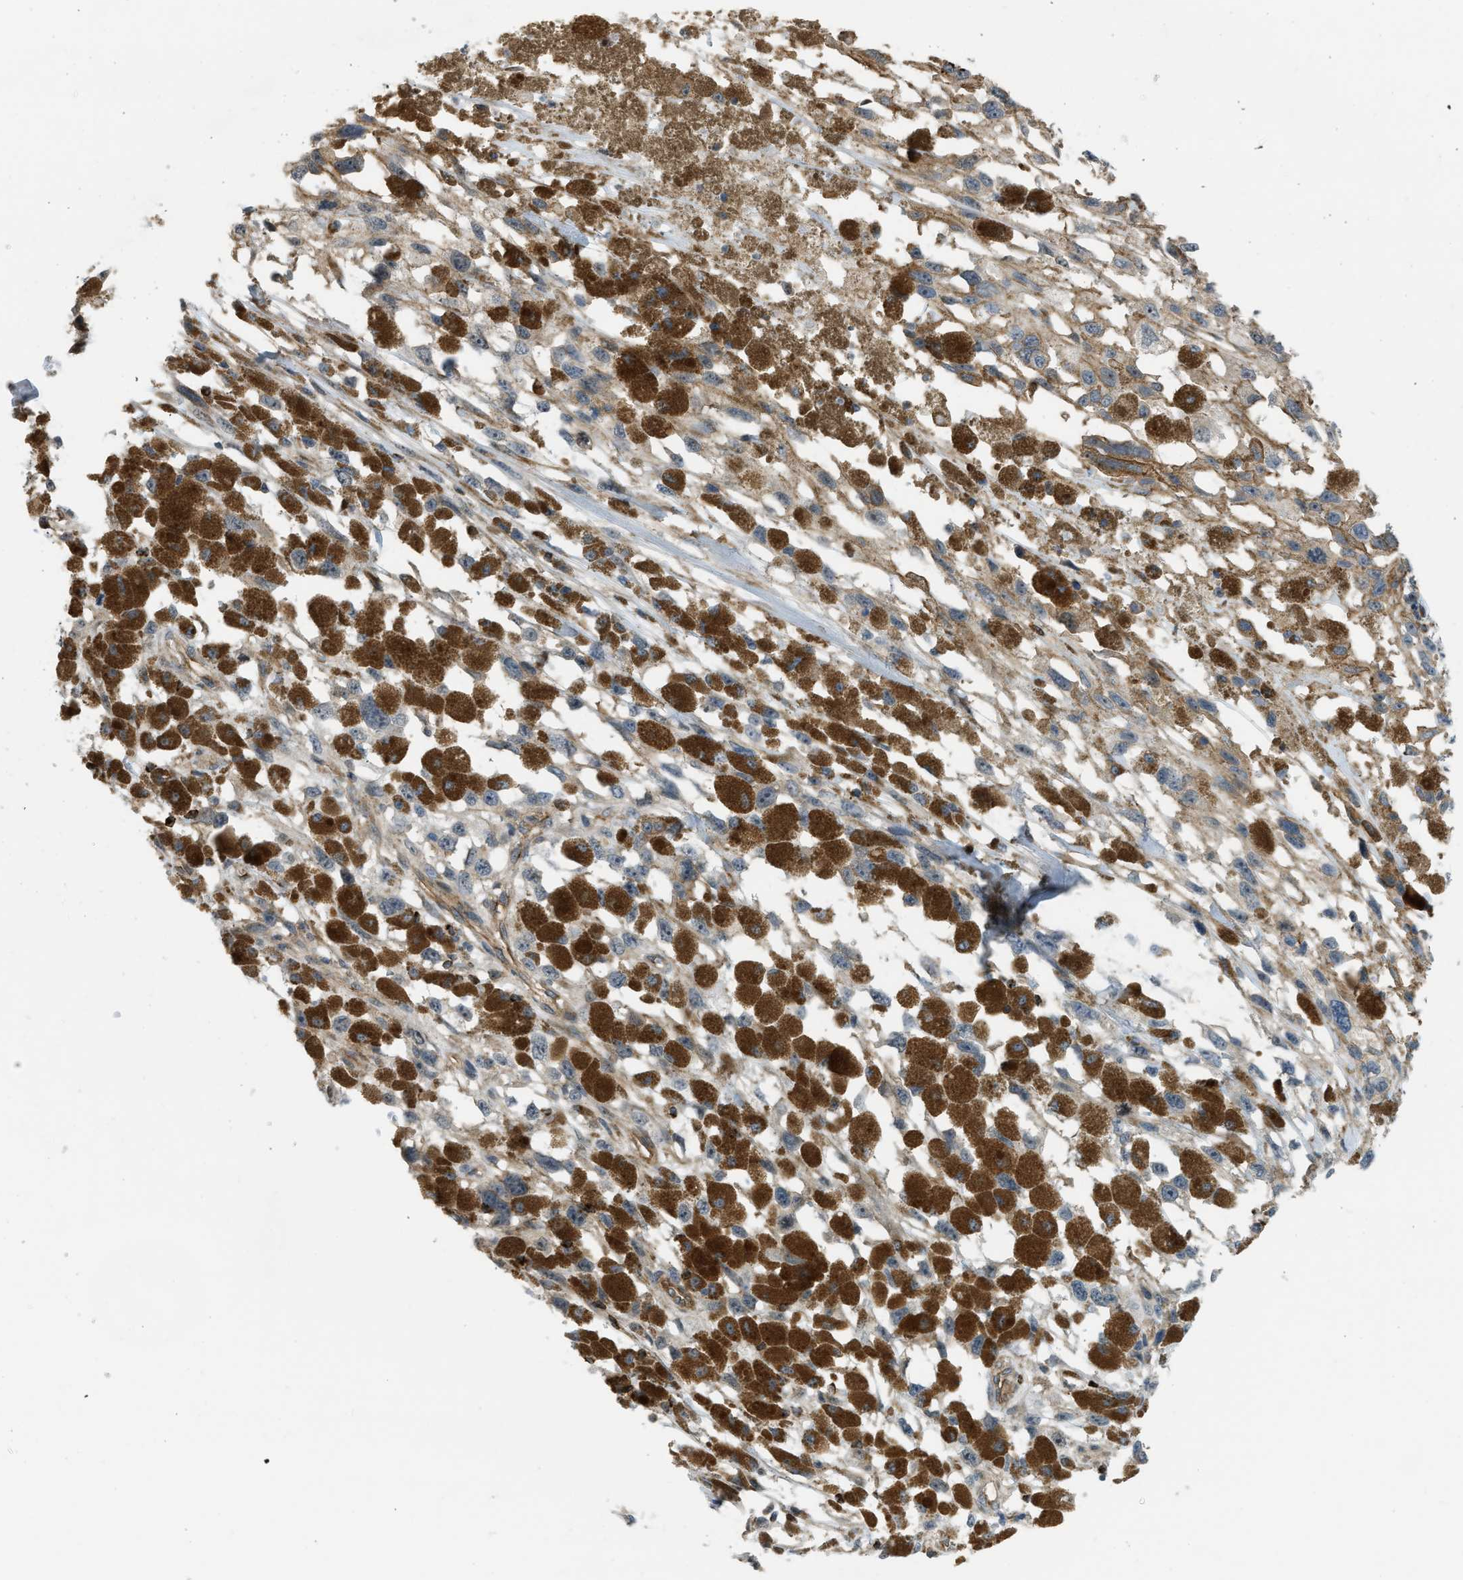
{"staining": {"intensity": "weak", "quantity": ">75%", "location": "cytoplasmic/membranous"}, "tissue": "melanoma", "cell_type": "Tumor cells", "image_type": "cancer", "snomed": [{"axis": "morphology", "description": "Malignant melanoma, Metastatic site"}, {"axis": "topography", "description": "Lymph node"}], "caption": "Immunohistochemical staining of malignant melanoma (metastatic site) reveals low levels of weak cytoplasmic/membranous positivity in approximately >75% of tumor cells.", "gene": "KIAA1671", "patient": {"sex": "male", "age": 59}}